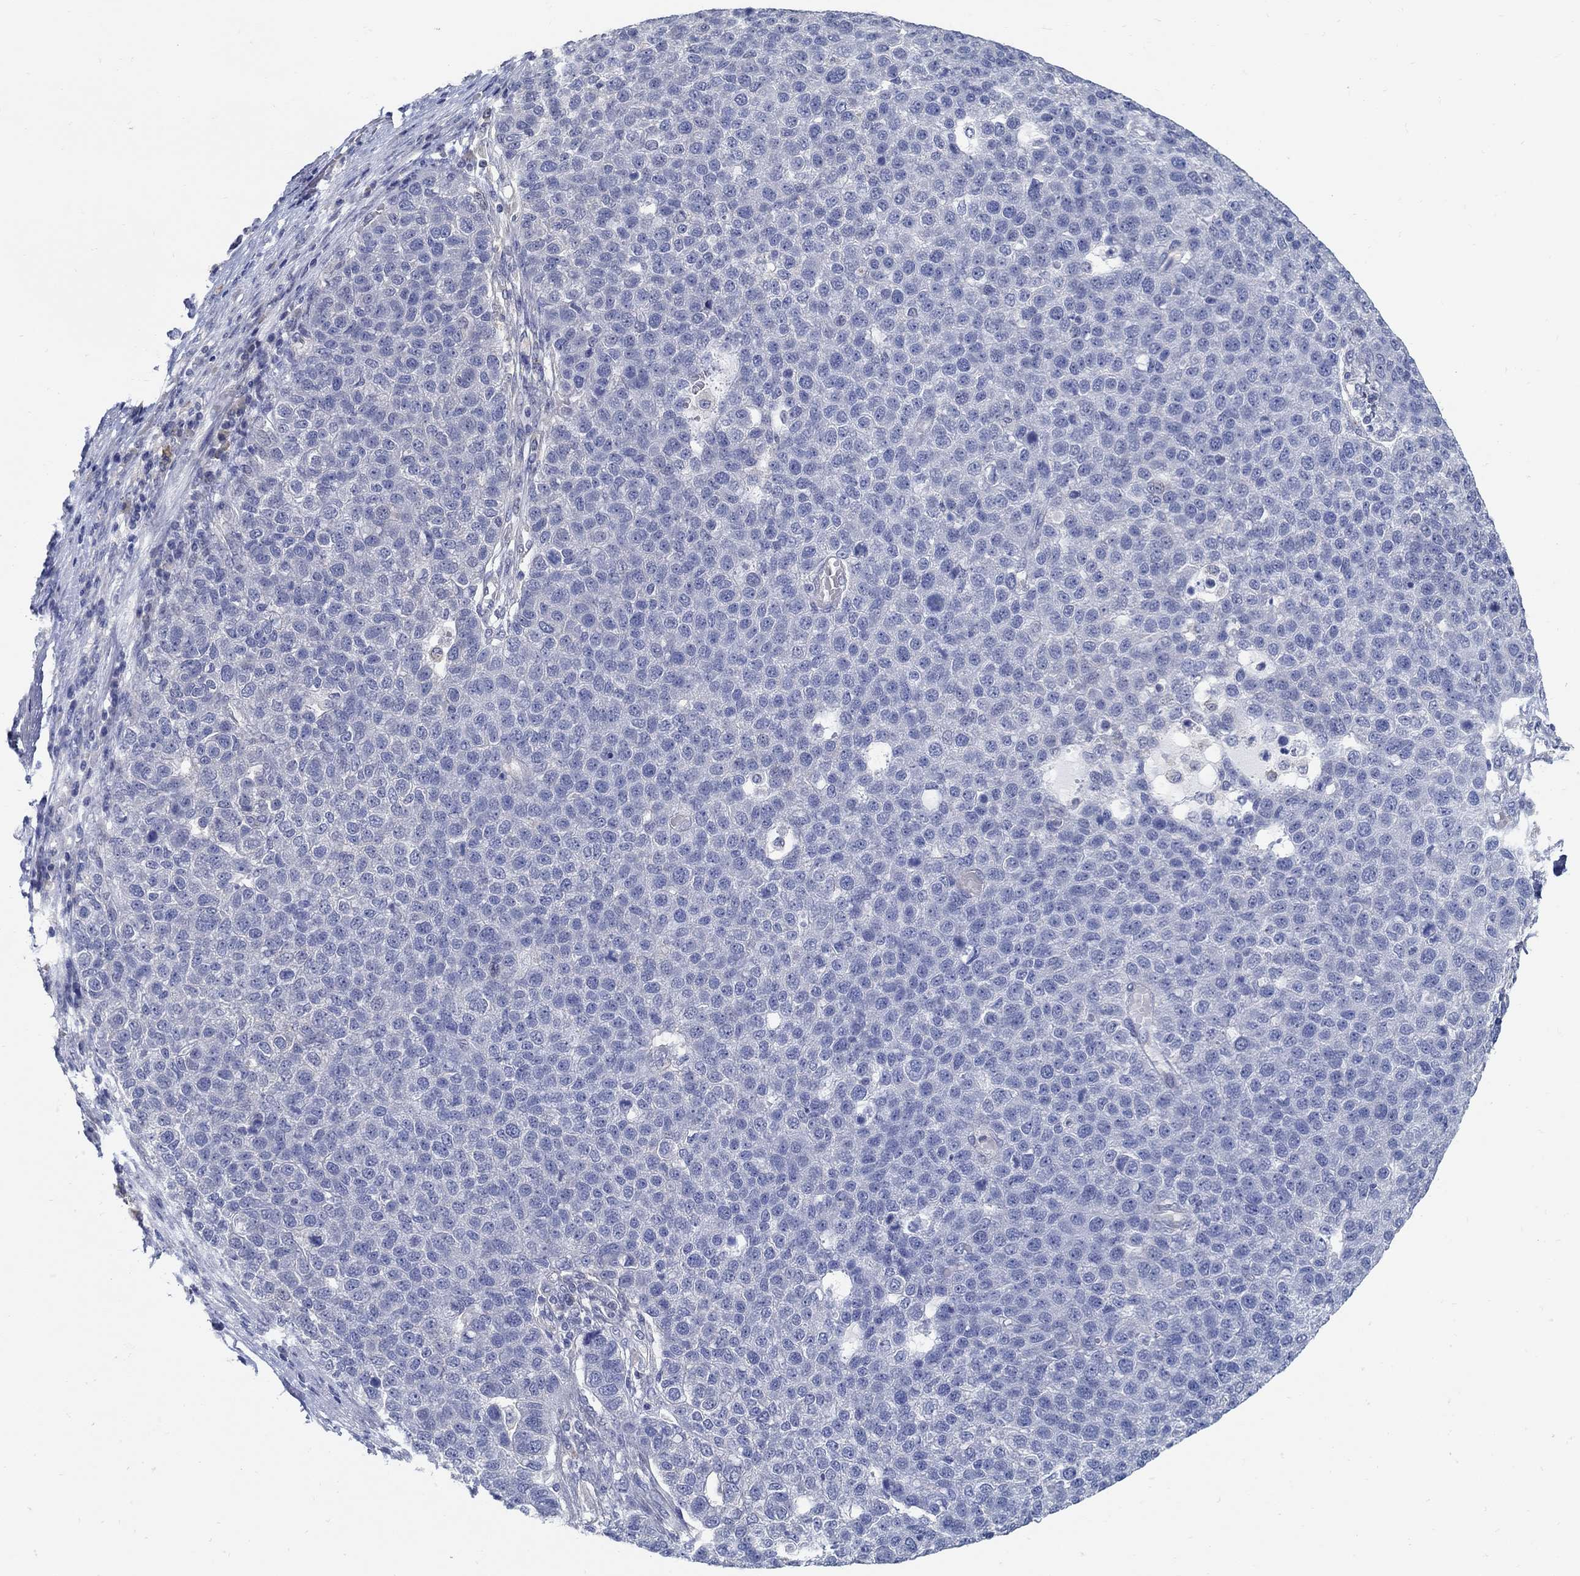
{"staining": {"intensity": "negative", "quantity": "none", "location": "none"}, "tissue": "pancreatic cancer", "cell_type": "Tumor cells", "image_type": "cancer", "snomed": [{"axis": "morphology", "description": "Adenocarcinoma, NOS"}, {"axis": "topography", "description": "Pancreas"}], "caption": "Immunohistochemical staining of human pancreatic cancer (adenocarcinoma) reveals no significant expression in tumor cells. (Brightfield microscopy of DAB IHC at high magnification).", "gene": "PCDH11X", "patient": {"sex": "female", "age": 61}}